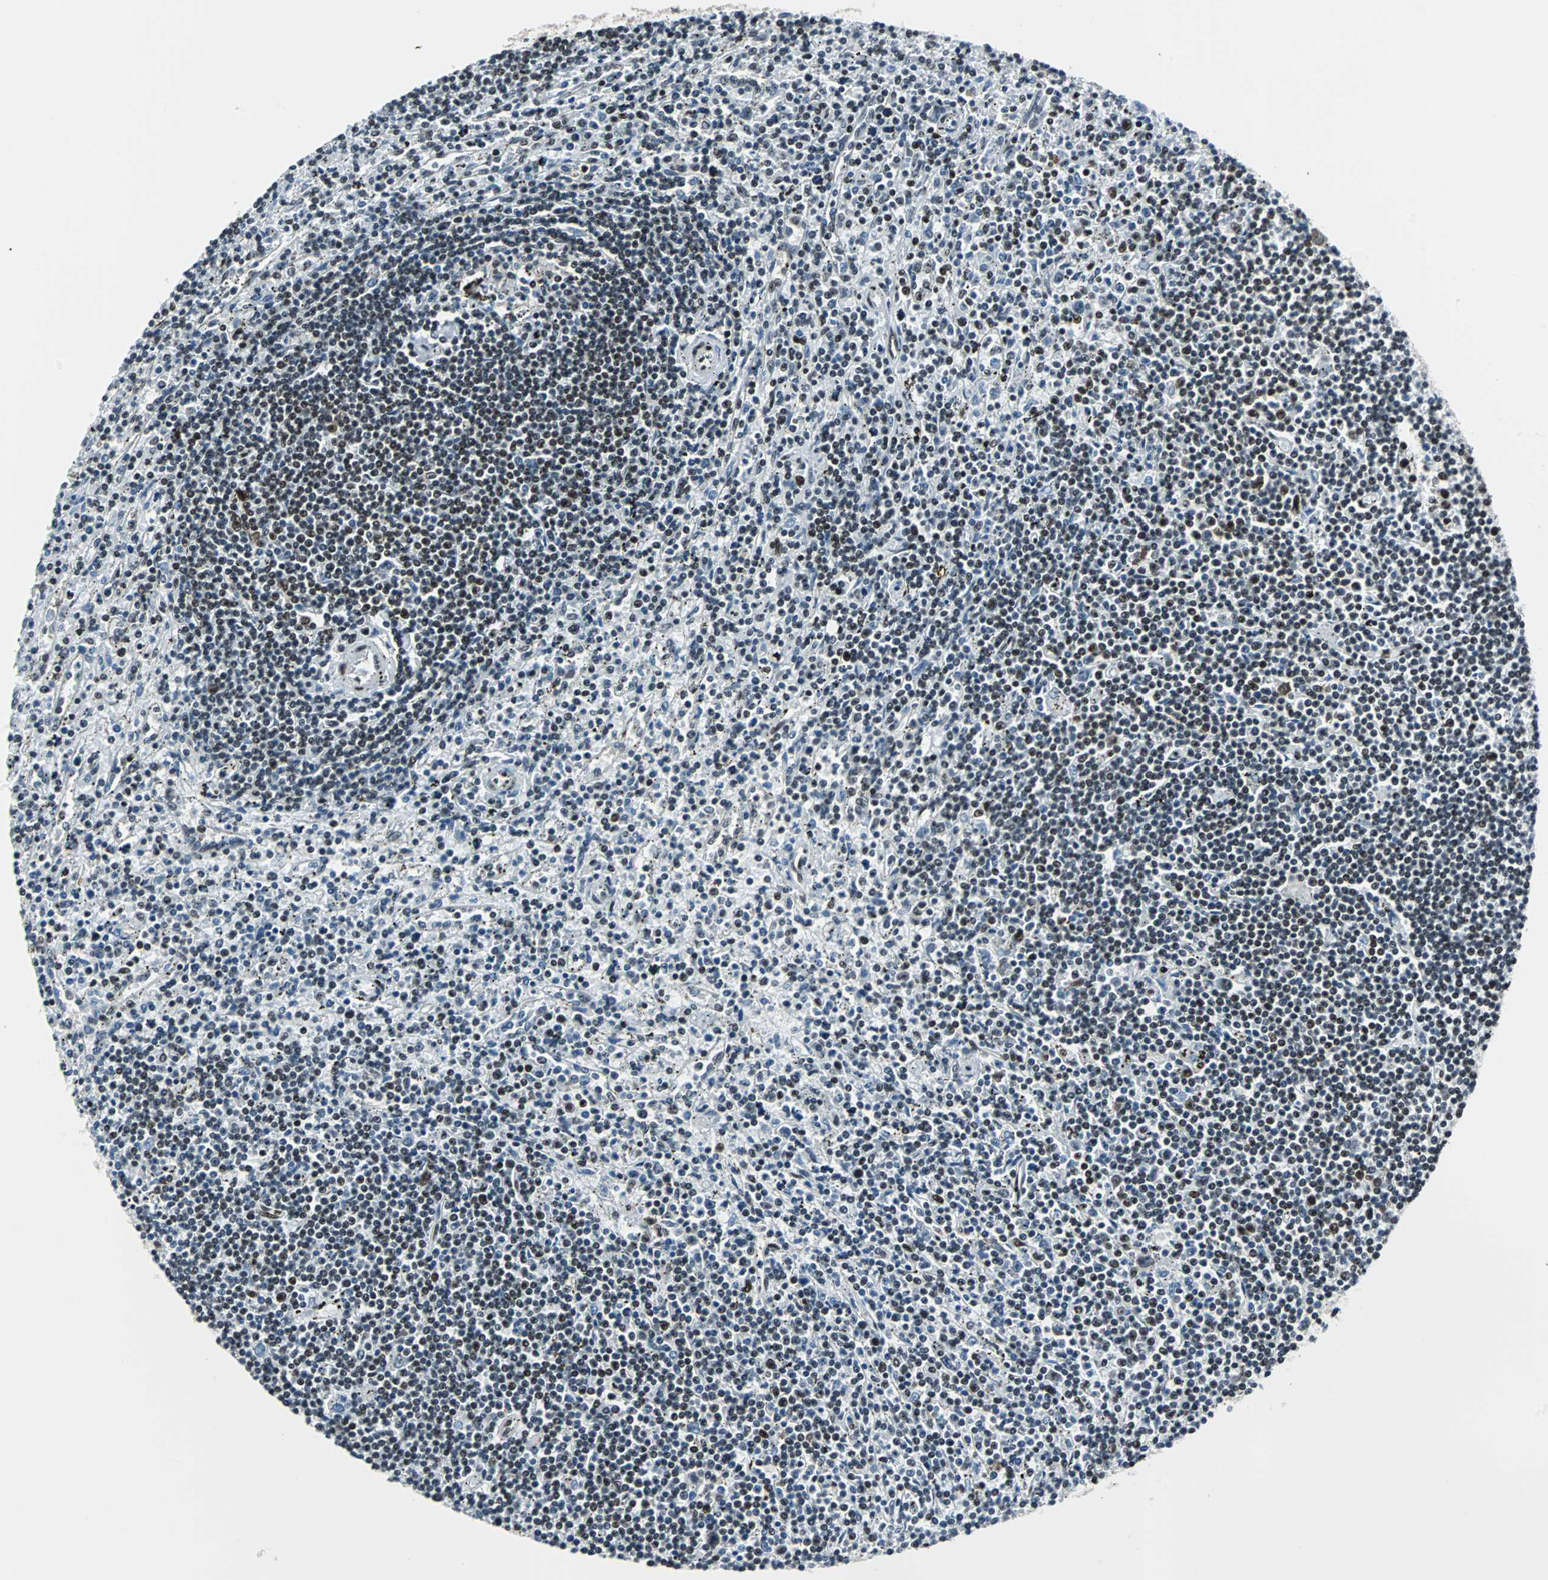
{"staining": {"intensity": "strong", "quantity": "25%-75%", "location": "nuclear"}, "tissue": "lymphoma", "cell_type": "Tumor cells", "image_type": "cancer", "snomed": [{"axis": "morphology", "description": "Malignant lymphoma, non-Hodgkin's type, Low grade"}, {"axis": "topography", "description": "Spleen"}], "caption": "IHC staining of lymphoma, which displays high levels of strong nuclear staining in about 25%-75% of tumor cells indicating strong nuclear protein expression. The staining was performed using DAB (brown) for protein detection and nuclei were counterstained in hematoxylin (blue).", "gene": "MEF2D", "patient": {"sex": "male", "age": 76}}